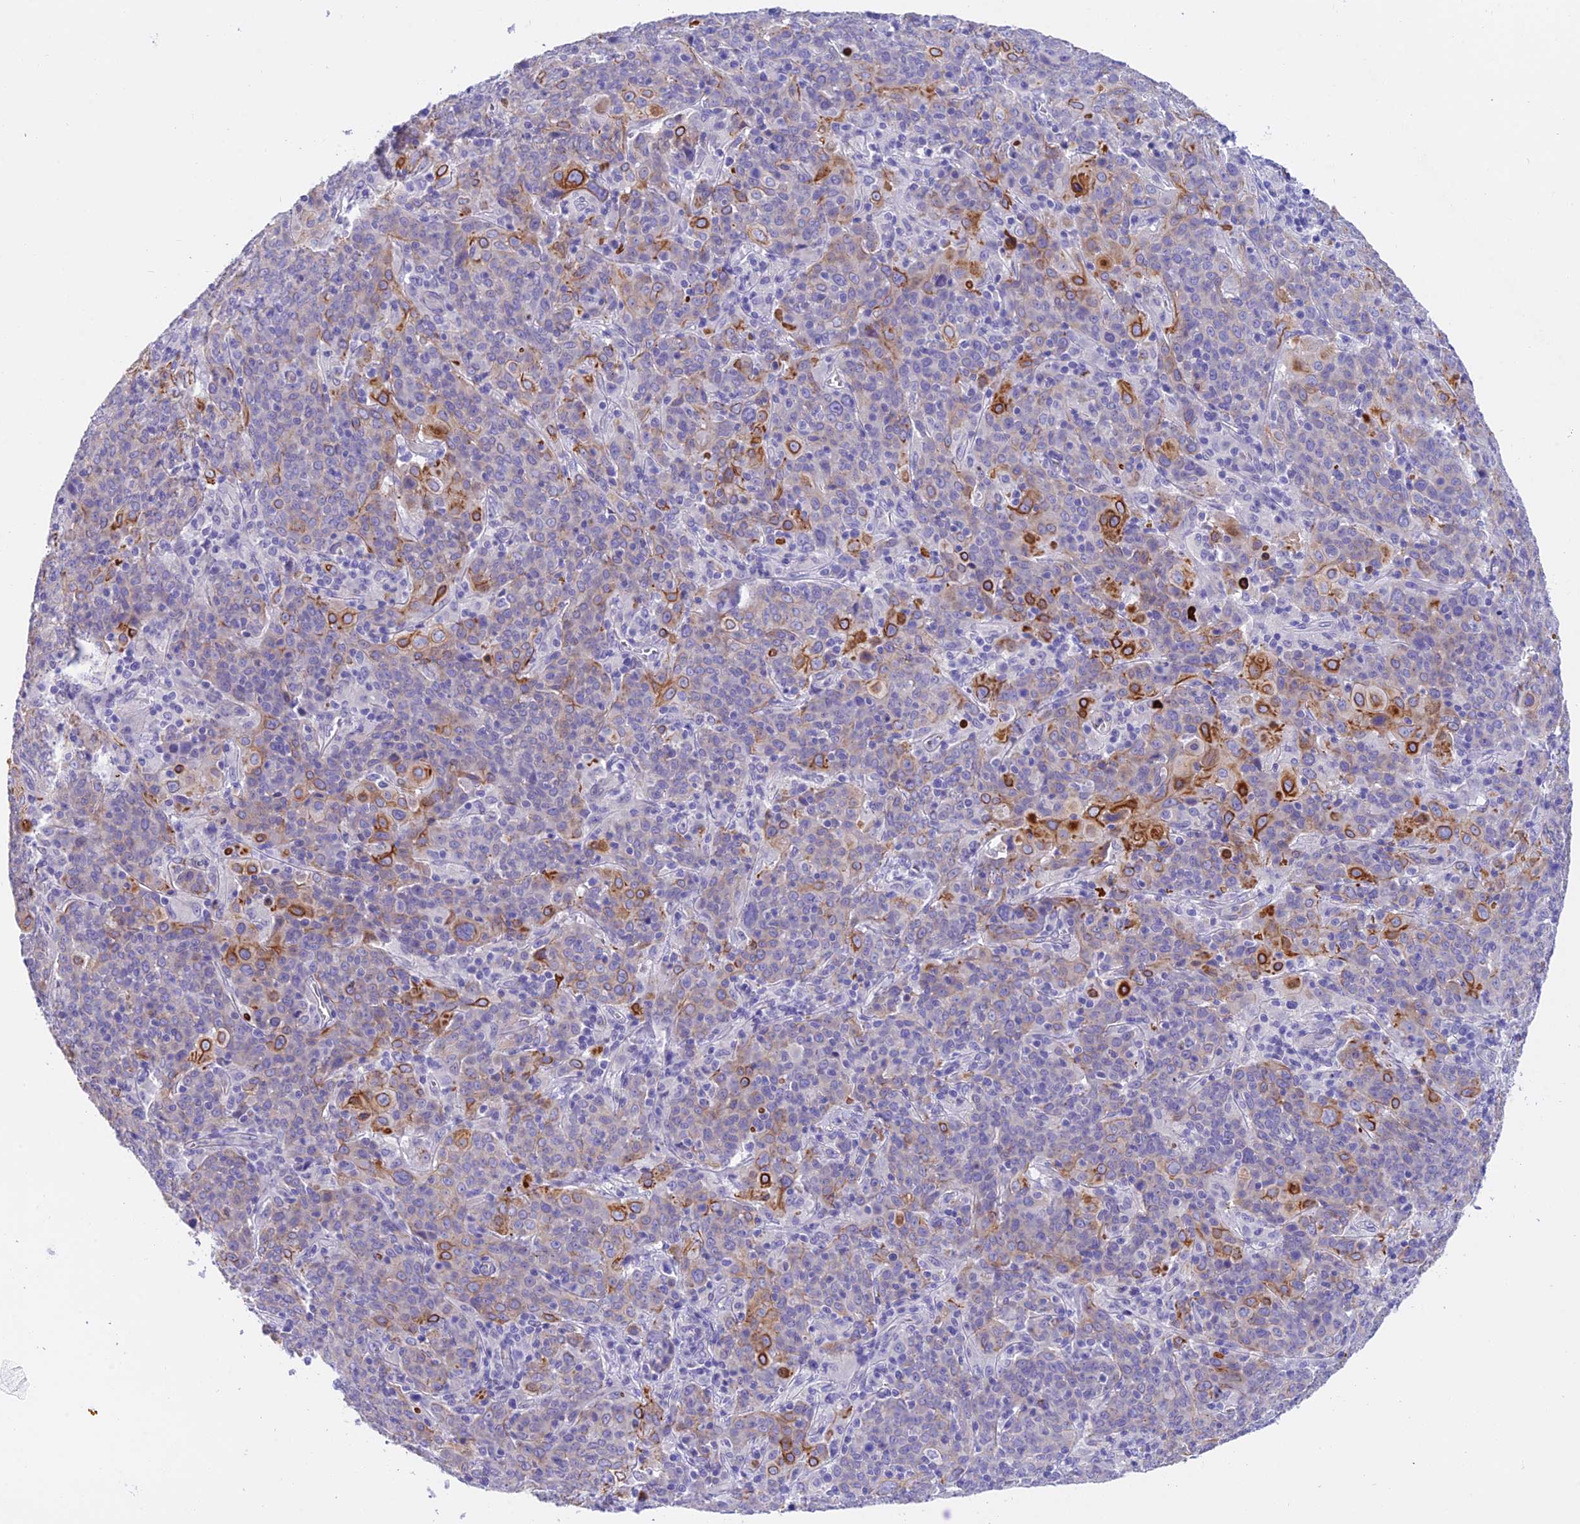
{"staining": {"intensity": "strong", "quantity": "<25%", "location": "cytoplasmic/membranous"}, "tissue": "cervical cancer", "cell_type": "Tumor cells", "image_type": "cancer", "snomed": [{"axis": "morphology", "description": "Squamous cell carcinoma, NOS"}, {"axis": "topography", "description": "Cervix"}], "caption": "A brown stain labels strong cytoplasmic/membranous staining of a protein in human cervical cancer (squamous cell carcinoma) tumor cells.", "gene": "C17orf67", "patient": {"sex": "female", "age": 67}}